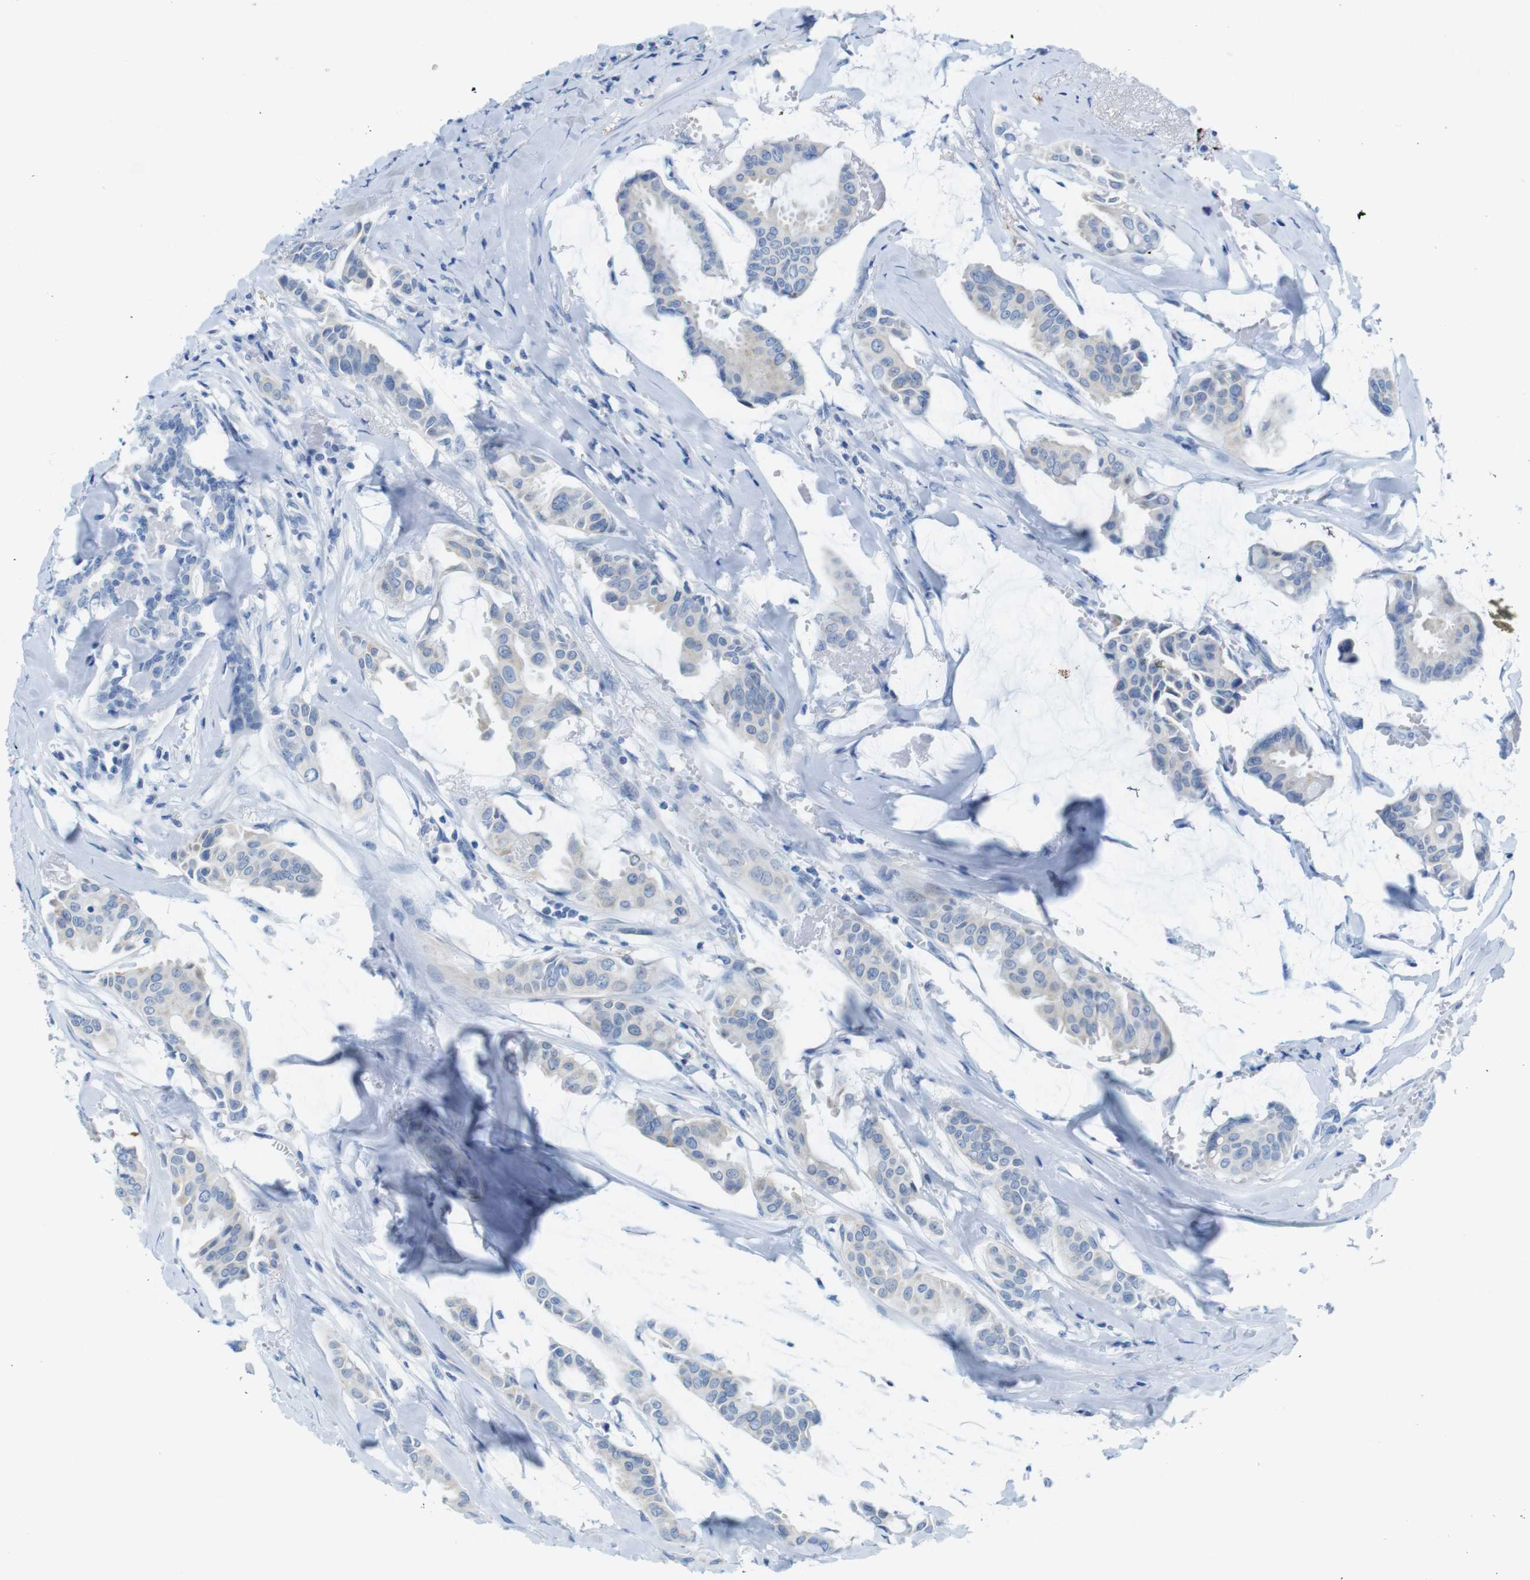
{"staining": {"intensity": "weak", "quantity": "<25%", "location": "cytoplasmic/membranous"}, "tissue": "head and neck cancer", "cell_type": "Tumor cells", "image_type": "cancer", "snomed": [{"axis": "morphology", "description": "Adenocarcinoma, NOS"}, {"axis": "topography", "description": "Salivary gland"}, {"axis": "topography", "description": "Head-Neck"}], "caption": "Human head and neck adenocarcinoma stained for a protein using immunohistochemistry (IHC) exhibits no positivity in tumor cells.", "gene": "GAP43", "patient": {"sex": "female", "age": 59}}